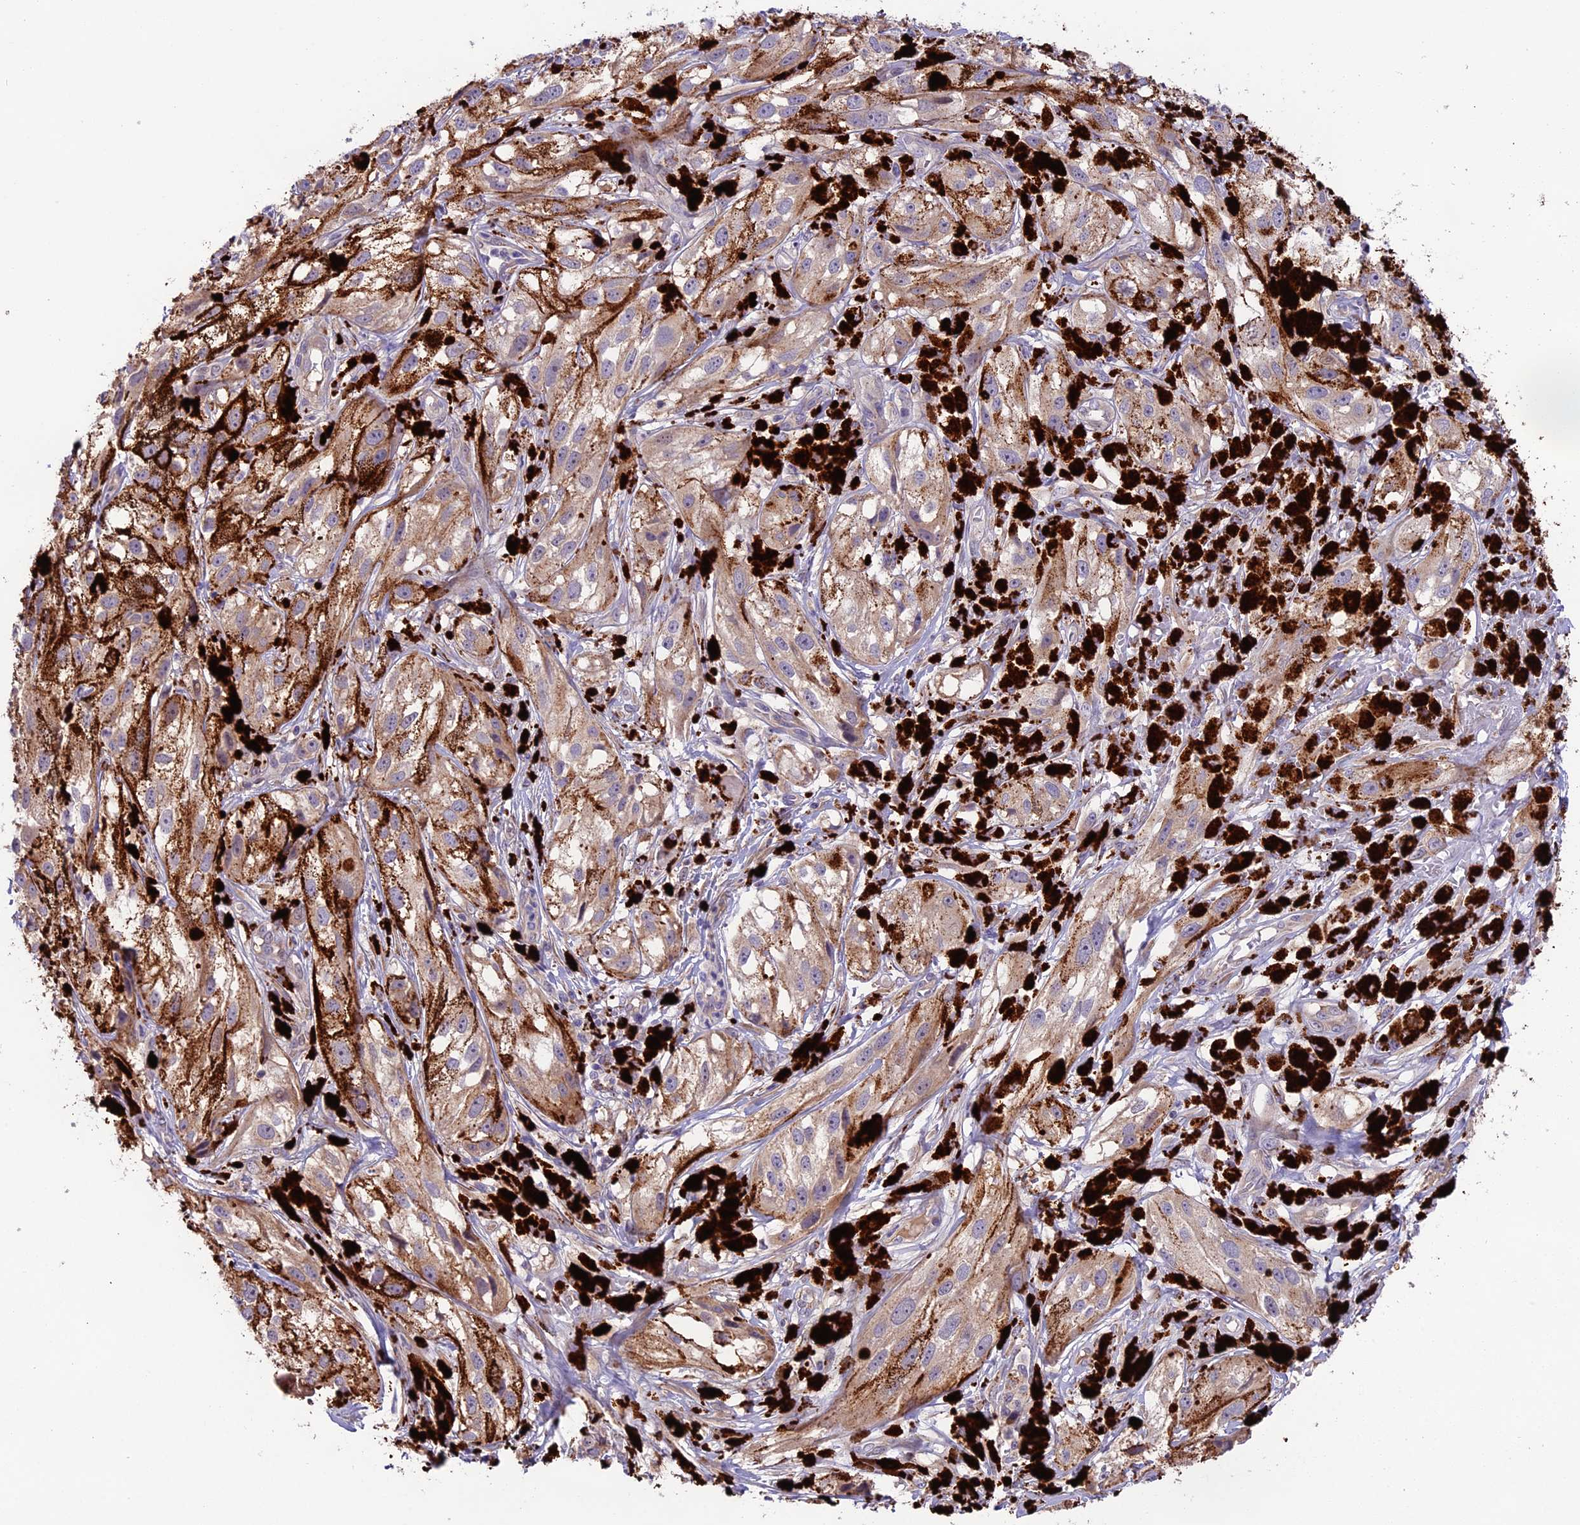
{"staining": {"intensity": "weak", "quantity": "25%-75%", "location": "cytoplasmic/membranous"}, "tissue": "melanoma", "cell_type": "Tumor cells", "image_type": "cancer", "snomed": [{"axis": "morphology", "description": "Malignant melanoma, NOS"}, {"axis": "topography", "description": "Skin"}], "caption": "This image shows immunohistochemistry staining of human melanoma, with low weak cytoplasmic/membranous expression in approximately 25%-75% of tumor cells.", "gene": "COG8", "patient": {"sex": "male", "age": 88}}